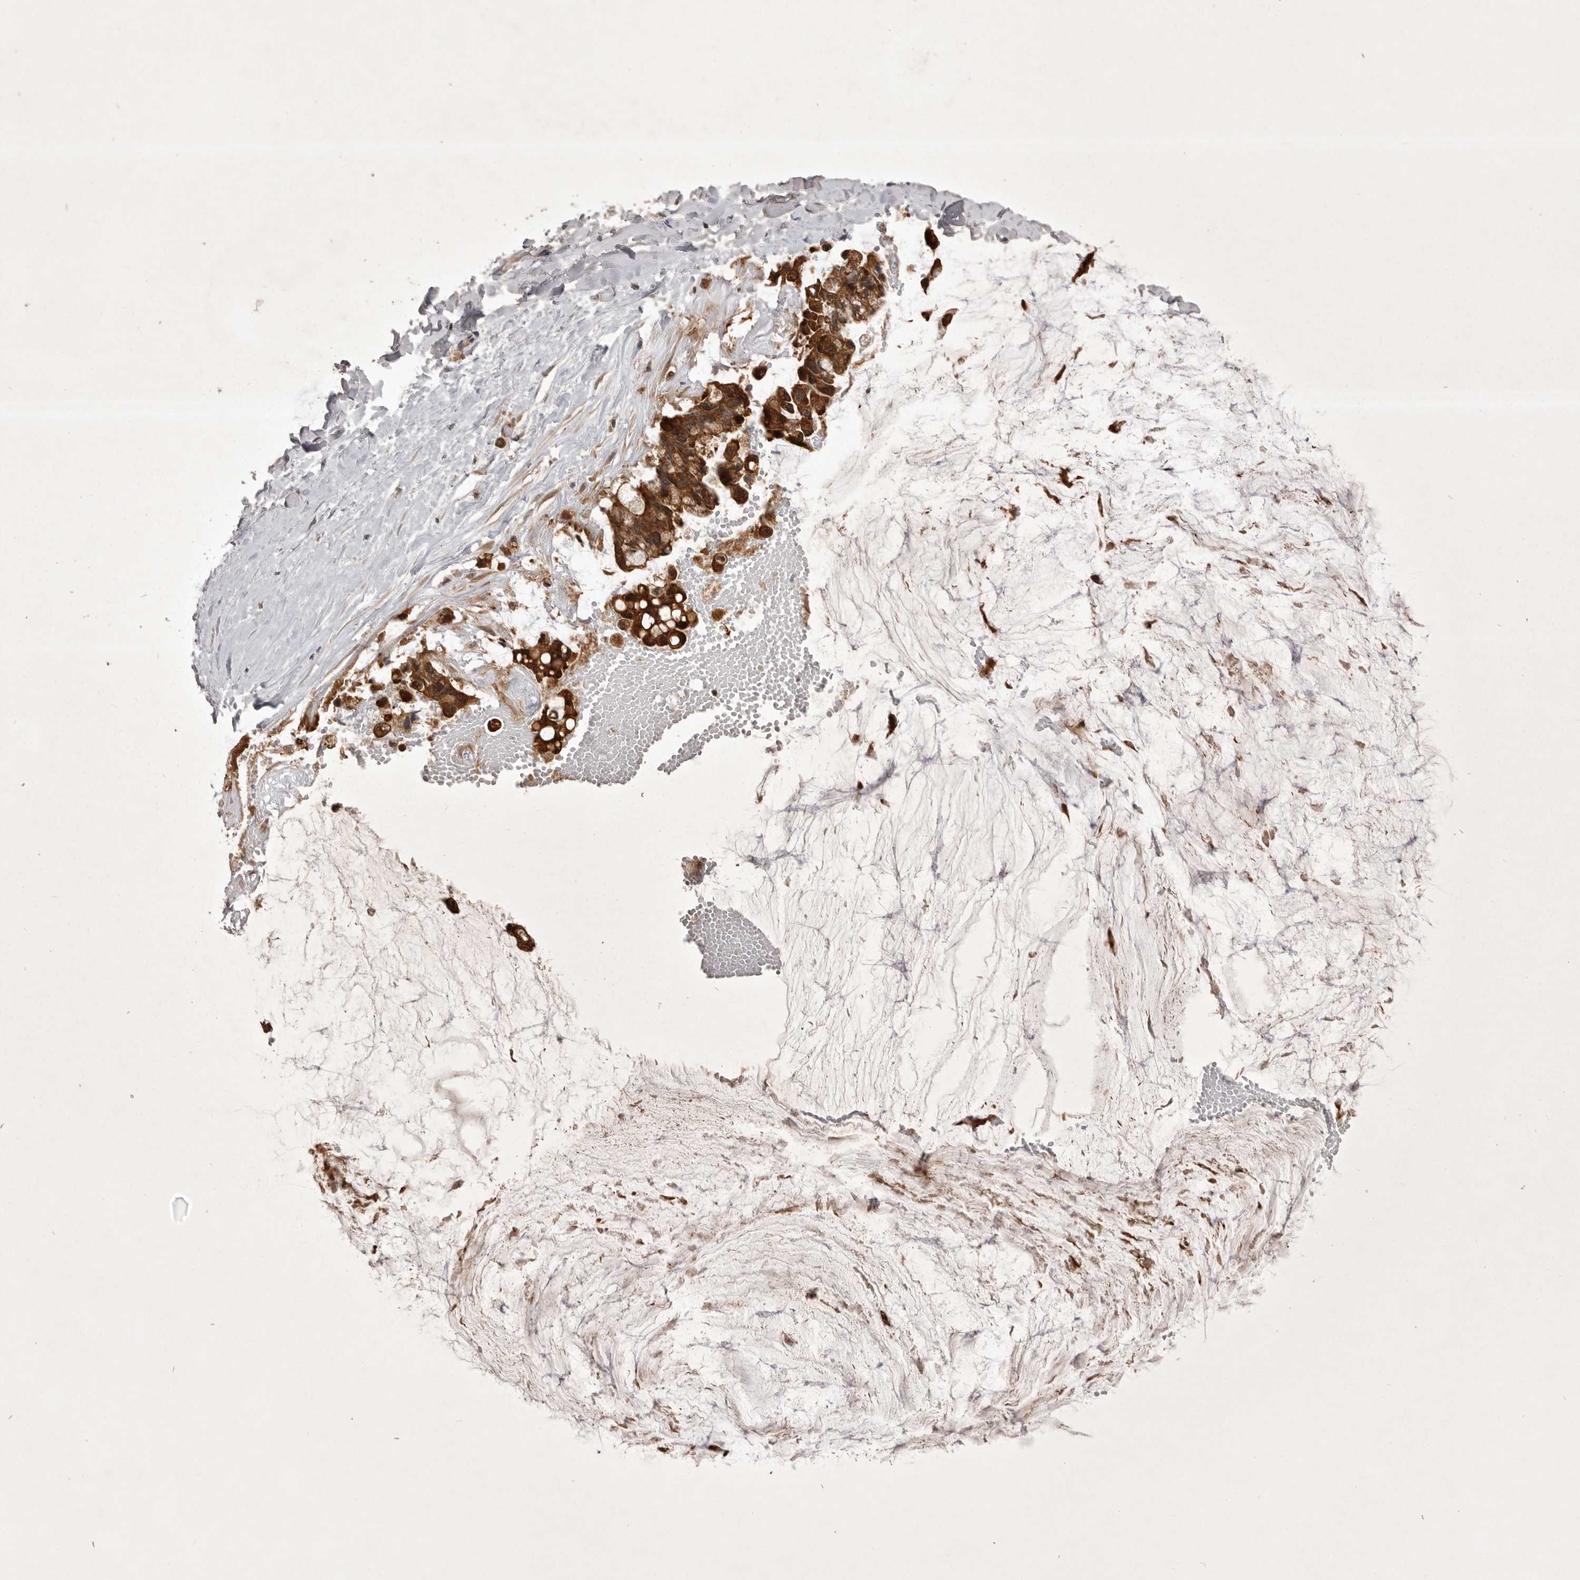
{"staining": {"intensity": "strong", "quantity": ">75%", "location": "cytoplasmic/membranous"}, "tissue": "ovarian cancer", "cell_type": "Tumor cells", "image_type": "cancer", "snomed": [{"axis": "morphology", "description": "Cystadenocarcinoma, mucinous, NOS"}, {"axis": "topography", "description": "Ovary"}], "caption": "The histopathology image demonstrates a brown stain indicating the presence of a protein in the cytoplasmic/membranous of tumor cells in ovarian cancer.", "gene": "STK24", "patient": {"sex": "female", "age": 39}}